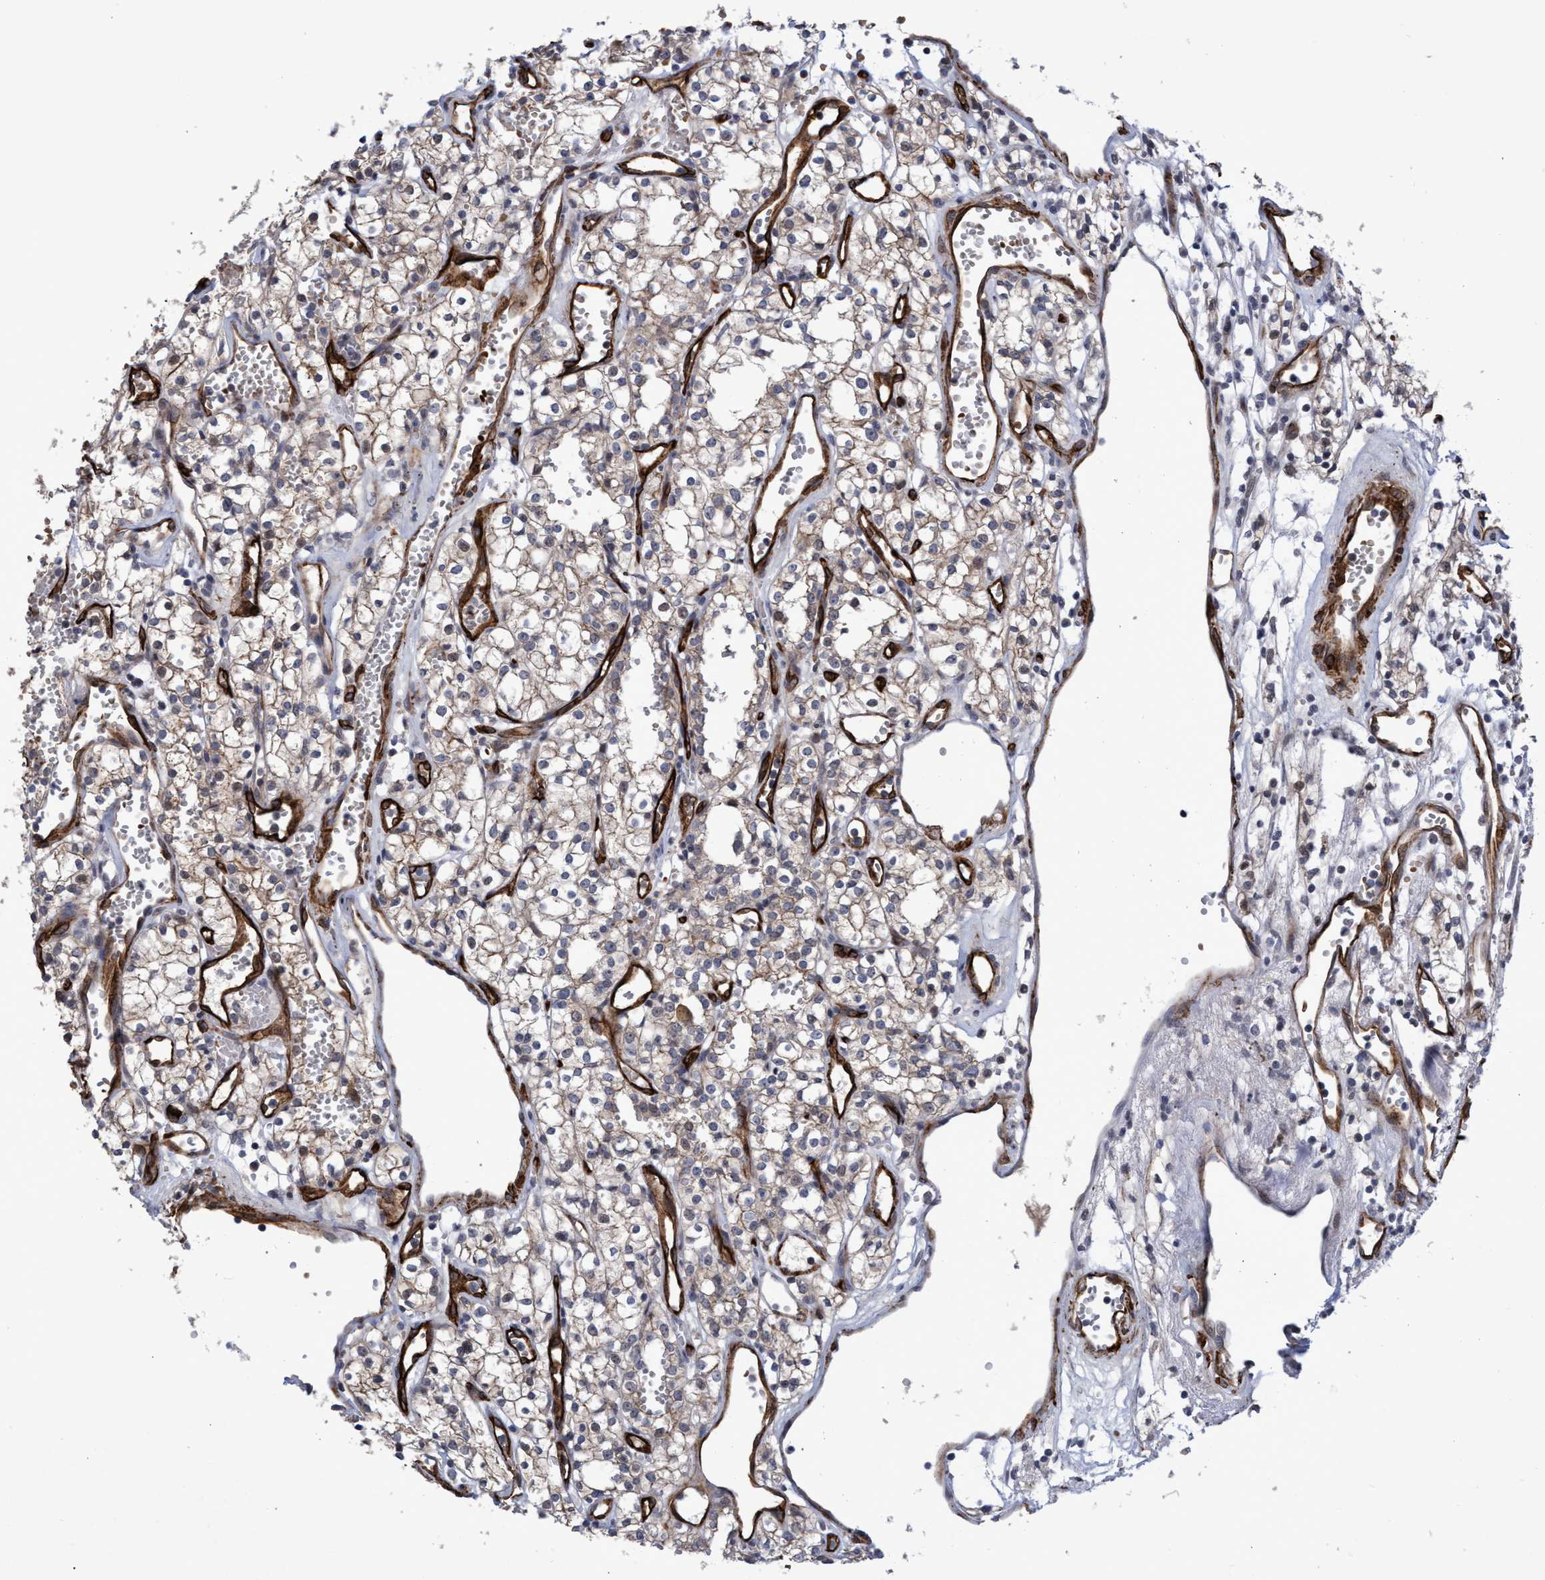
{"staining": {"intensity": "weak", "quantity": "<25%", "location": "cytoplasmic/membranous"}, "tissue": "renal cancer", "cell_type": "Tumor cells", "image_type": "cancer", "snomed": [{"axis": "morphology", "description": "Adenocarcinoma, NOS"}, {"axis": "topography", "description": "Kidney"}], "caption": "This micrograph is of adenocarcinoma (renal) stained with immunohistochemistry to label a protein in brown with the nuclei are counter-stained blue. There is no positivity in tumor cells.", "gene": "ZNF750", "patient": {"sex": "male", "age": 59}}